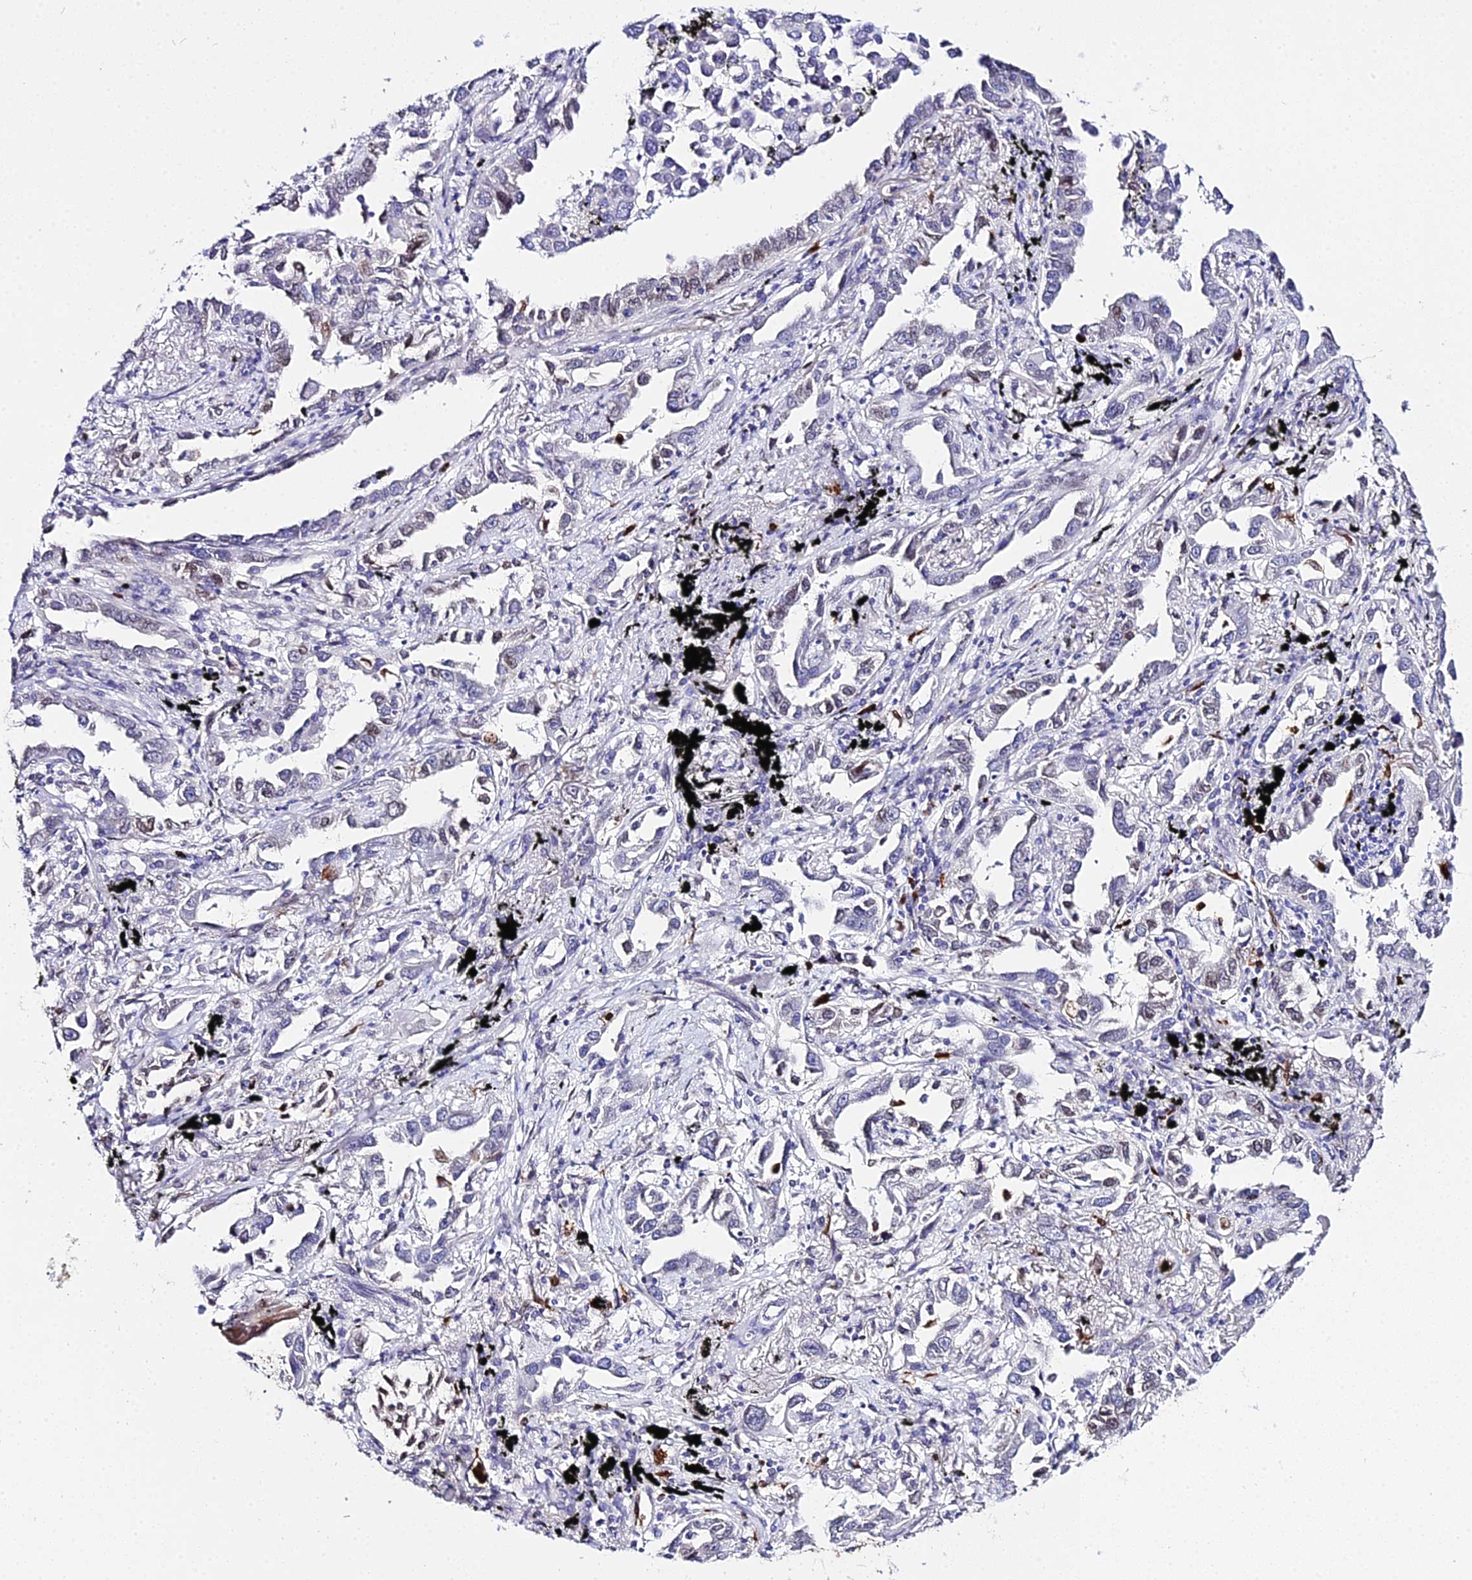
{"staining": {"intensity": "negative", "quantity": "none", "location": "none"}, "tissue": "lung cancer", "cell_type": "Tumor cells", "image_type": "cancer", "snomed": [{"axis": "morphology", "description": "Adenocarcinoma, NOS"}, {"axis": "topography", "description": "Lung"}], "caption": "A high-resolution histopathology image shows immunohistochemistry staining of lung cancer (adenocarcinoma), which displays no significant expression in tumor cells.", "gene": "MCM10", "patient": {"sex": "male", "age": 67}}